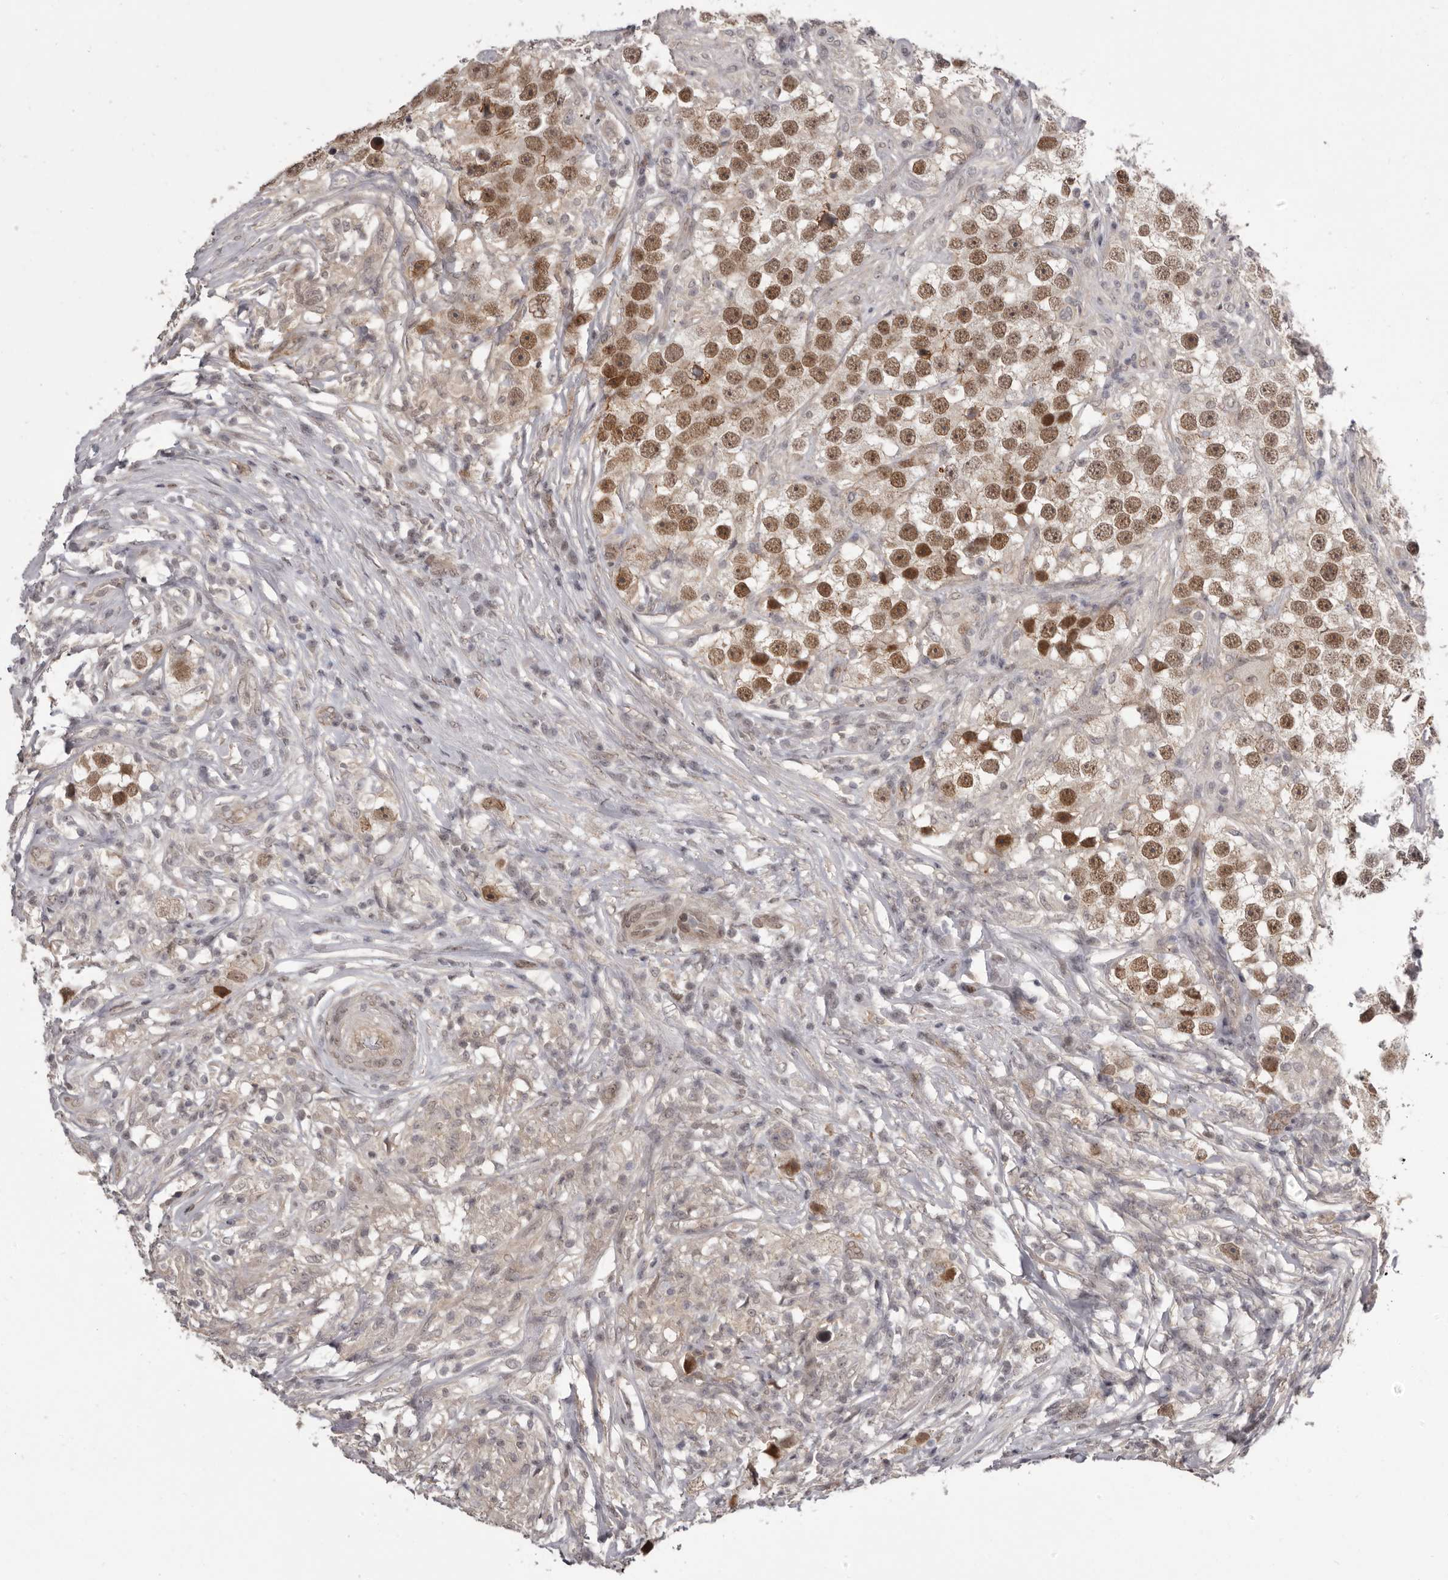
{"staining": {"intensity": "strong", "quantity": ">75%", "location": "nuclear"}, "tissue": "testis cancer", "cell_type": "Tumor cells", "image_type": "cancer", "snomed": [{"axis": "morphology", "description": "Seminoma, NOS"}, {"axis": "topography", "description": "Testis"}], "caption": "A brown stain shows strong nuclear positivity of a protein in seminoma (testis) tumor cells. (Brightfield microscopy of DAB IHC at high magnification).", "gene": "RNF2", "patient": {"sex": "male", "age": 49}}